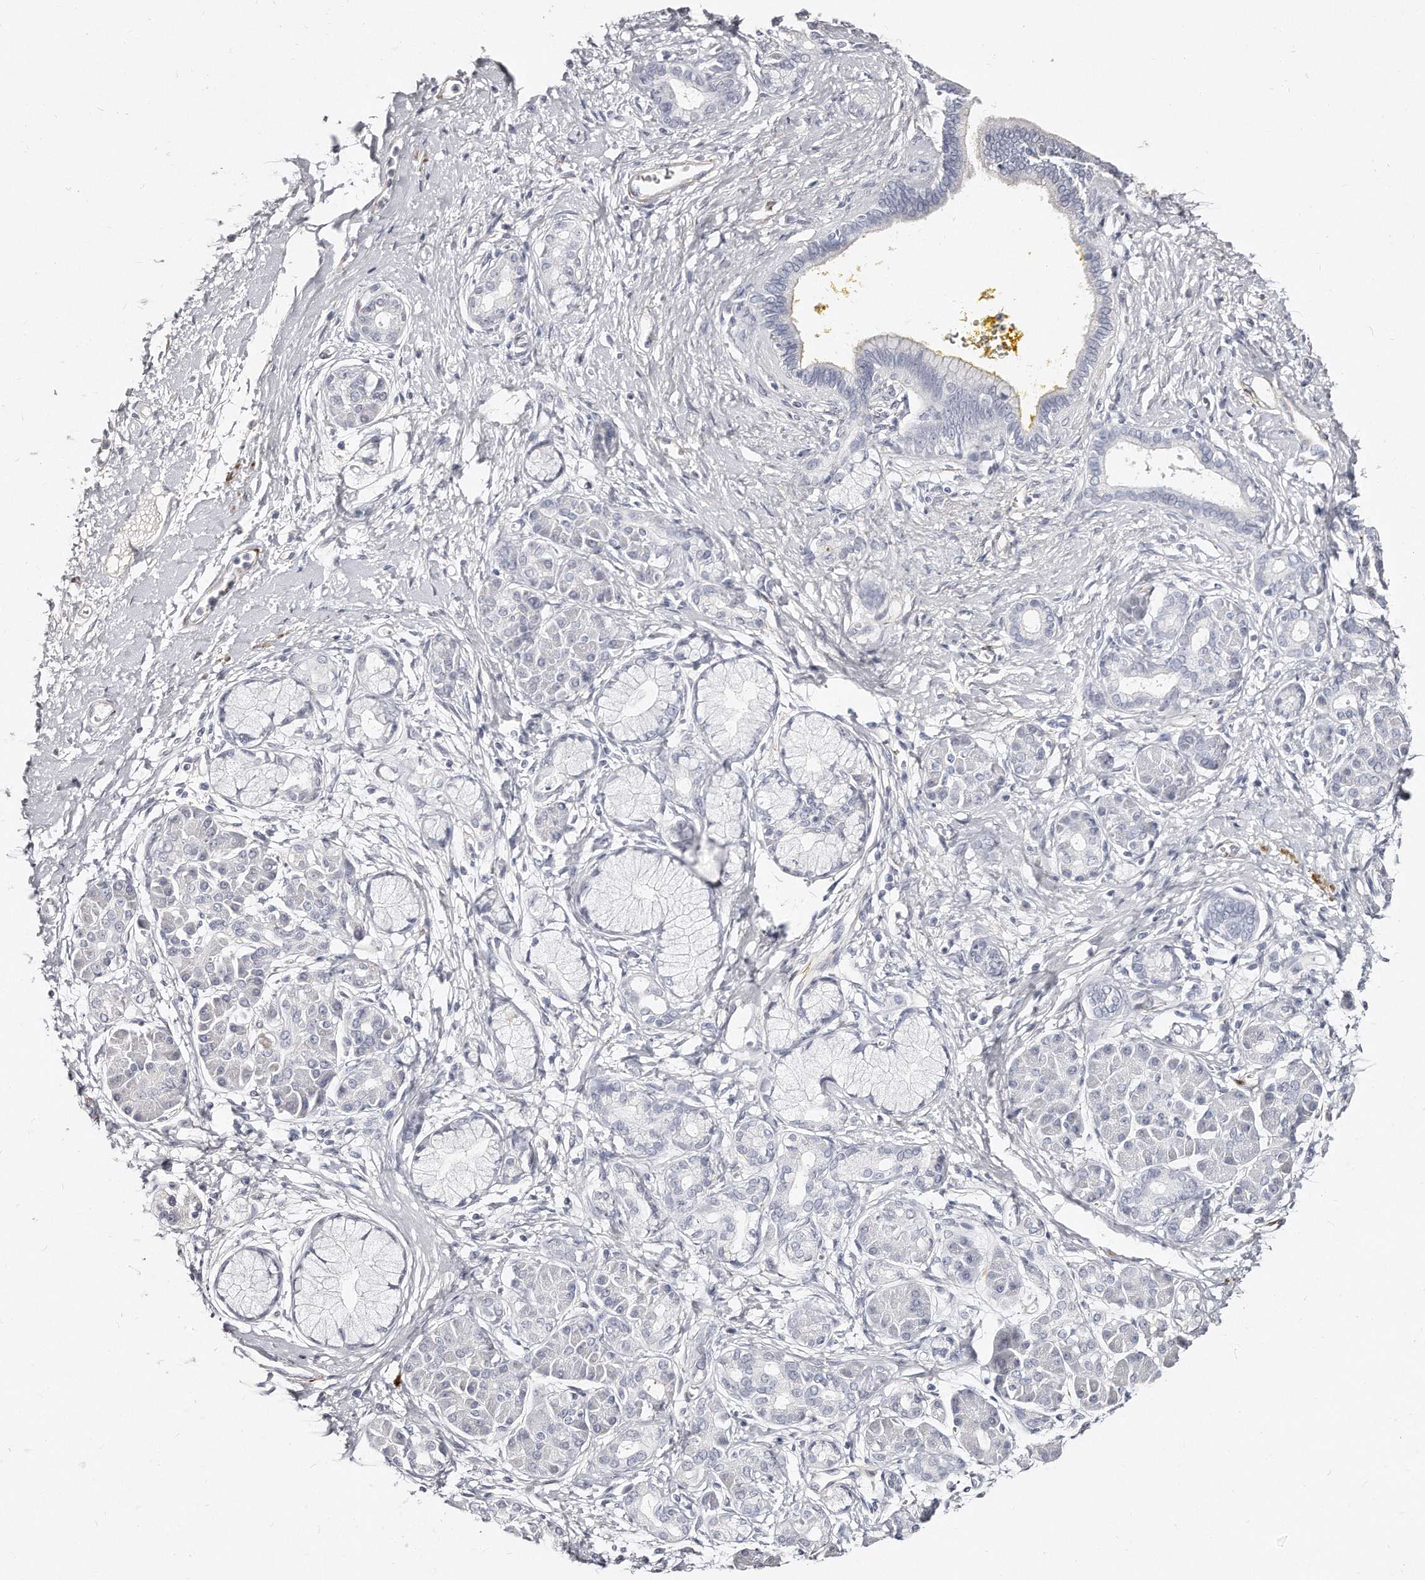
{"staining": {"intensity": "negative", "quantity": "none", "location": "none"}, "tissue": "pancreatic cancer", "cell_type": "Tumor cells", "image_type": "cancer", "snomed": [{"axis": "morphology", "description": "Adenocarcinoma, NOS"}, {"axis": "topography", "description": "Pancreas"}], "caption": "Tumor cells are negative for brown protein staining in adenocarcinoma (pancreatic).", "gene": "LMOD1", "patient": {"sex": "male", "age": 58}}